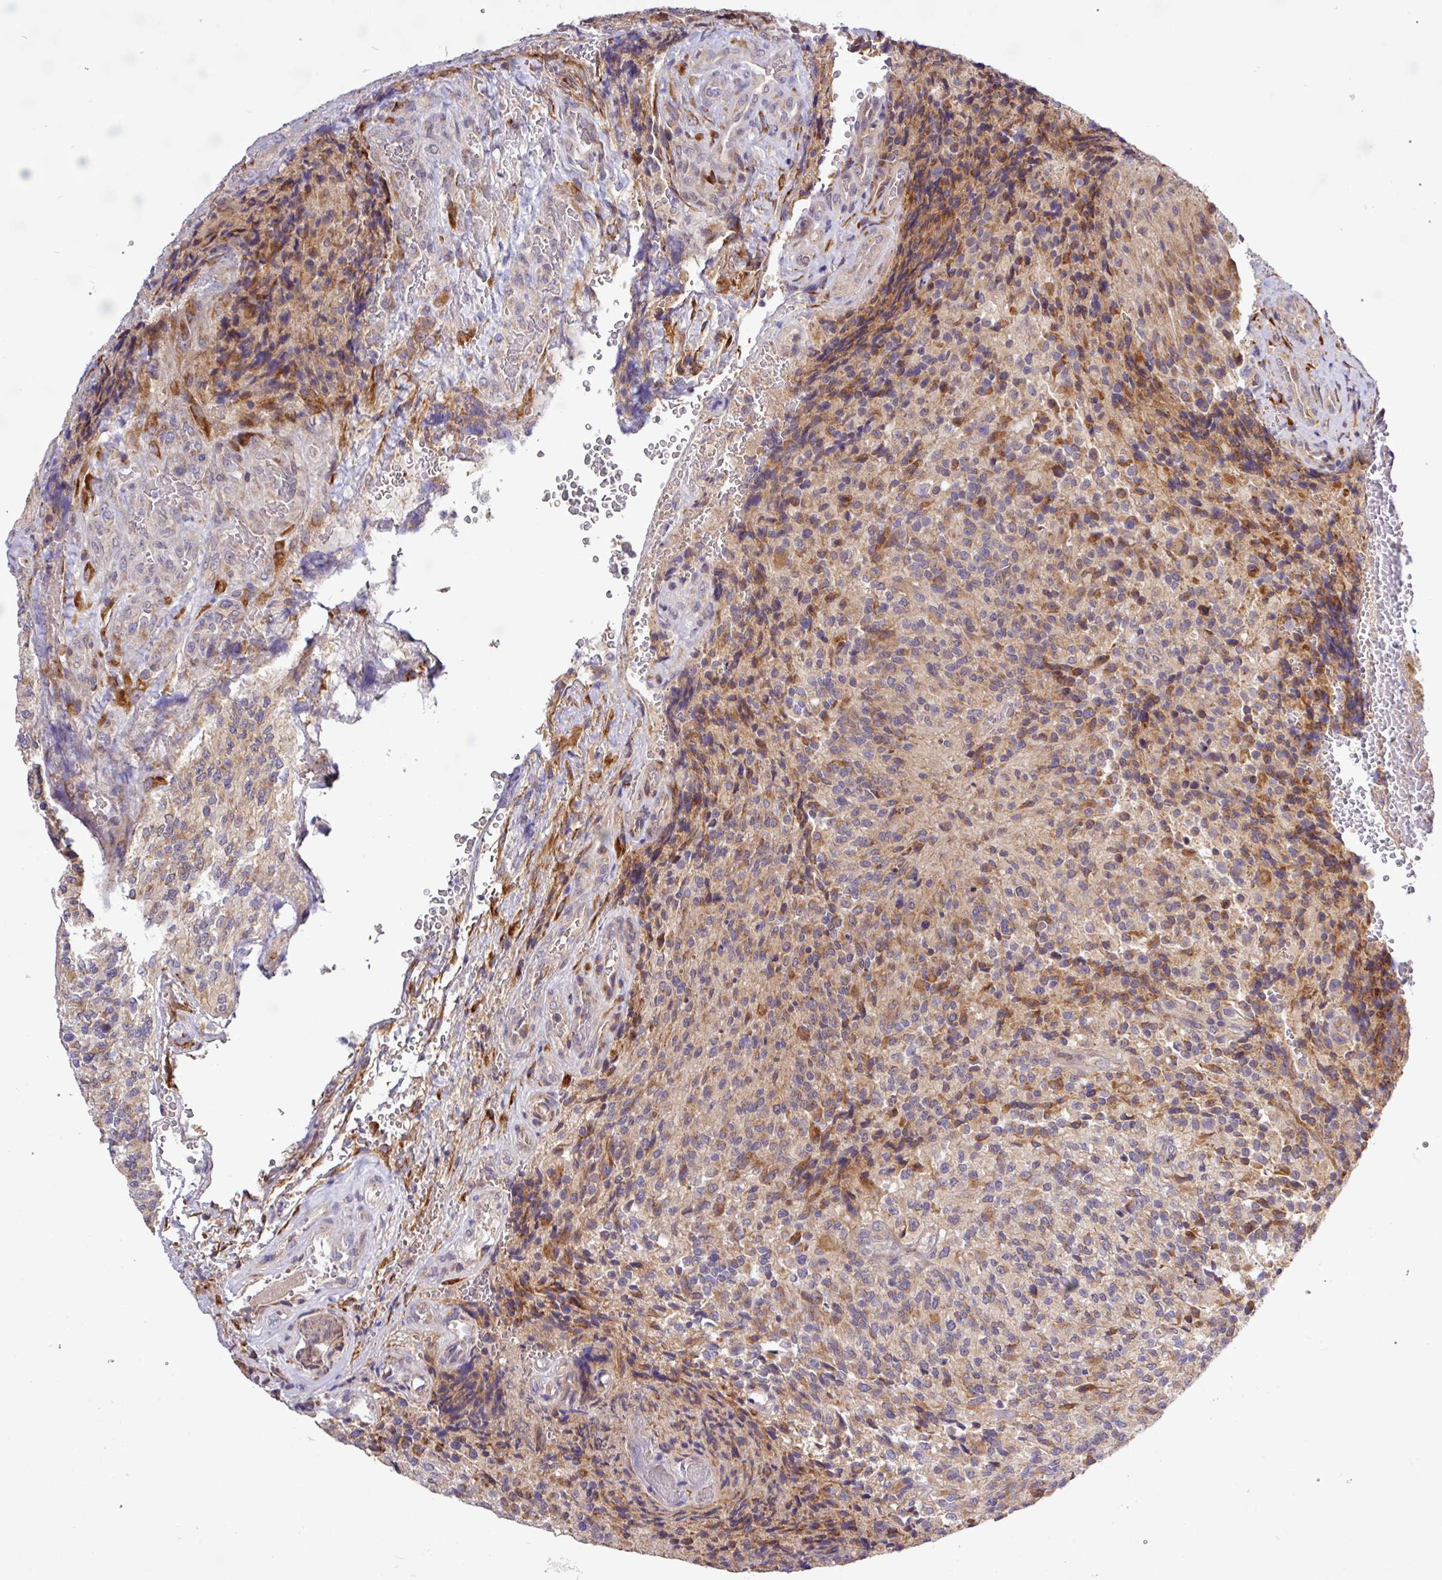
{"staining": {"intensity": "moderate", "quantity": "25%-75%", "location": "cytoplasmic/membranous"}, "tissue": "glioma", "cell_type": "Tumor cells", "image_type": "cancer", "snomed": [{"axis": "morphology", "description": "Normal tissue, NOS"}, {"axis": "morphology", "description": "Glioma, malignant, High grade"}, {"axis": "topography", "description": "Cerebral cortex"}], "caption": "Glioma was stained to show a protein in brown. There is medium levels of moderate cytoplasmic/membranous expression in approximately 25%-75% of tumor cells. The staining was performed using DAB (3,3'-diaminobenzidine) to visualize the protein expression in brown, while the nuclei were stained in blue with hematoxylin (Magnification: 20x).", "gene": "TM2D2", "patient": {"sex": "male", "age": 56}}